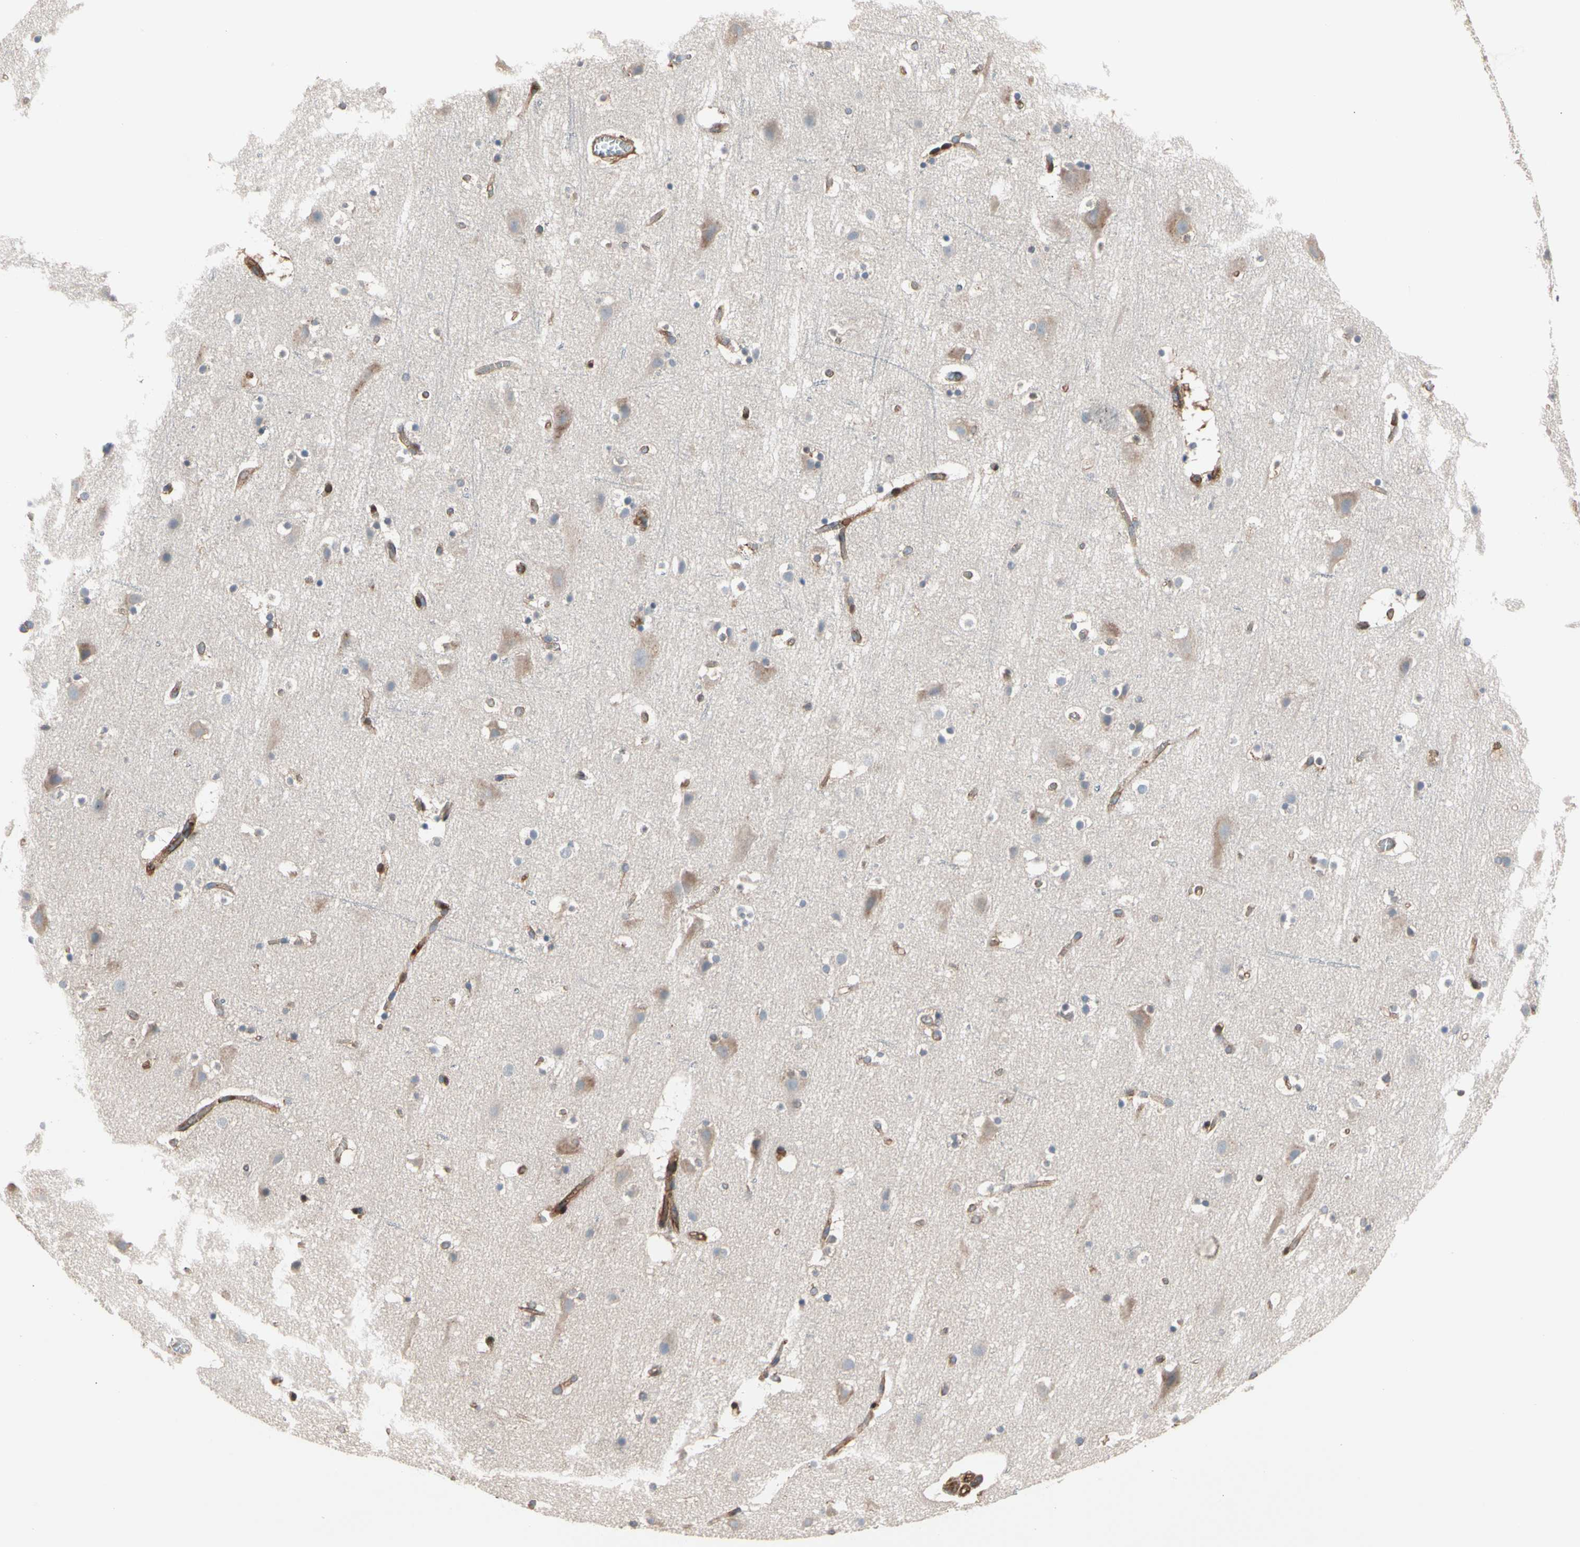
{"staining": {"intensity": "strong", "quantity": ">75%", "location": "cytoplasmic/membranous"}, "tissue": "cerebral cortex", "cell_type": "Endothelial cells", "image_type": "normal", "snomed": [{"axis": "morphology", "description": "Normal tissue, NOS"}, {"axis": "topography", "description": "Cerebral cortex"}], "caption": "The histopathology image shows a brown stain indicating the presence of a protein in the cytoplasmic/membranous of endothelial cells in cerebral cortex.", "gene": "ROCK1", "patient": {"sex": "male", "age": 45}}